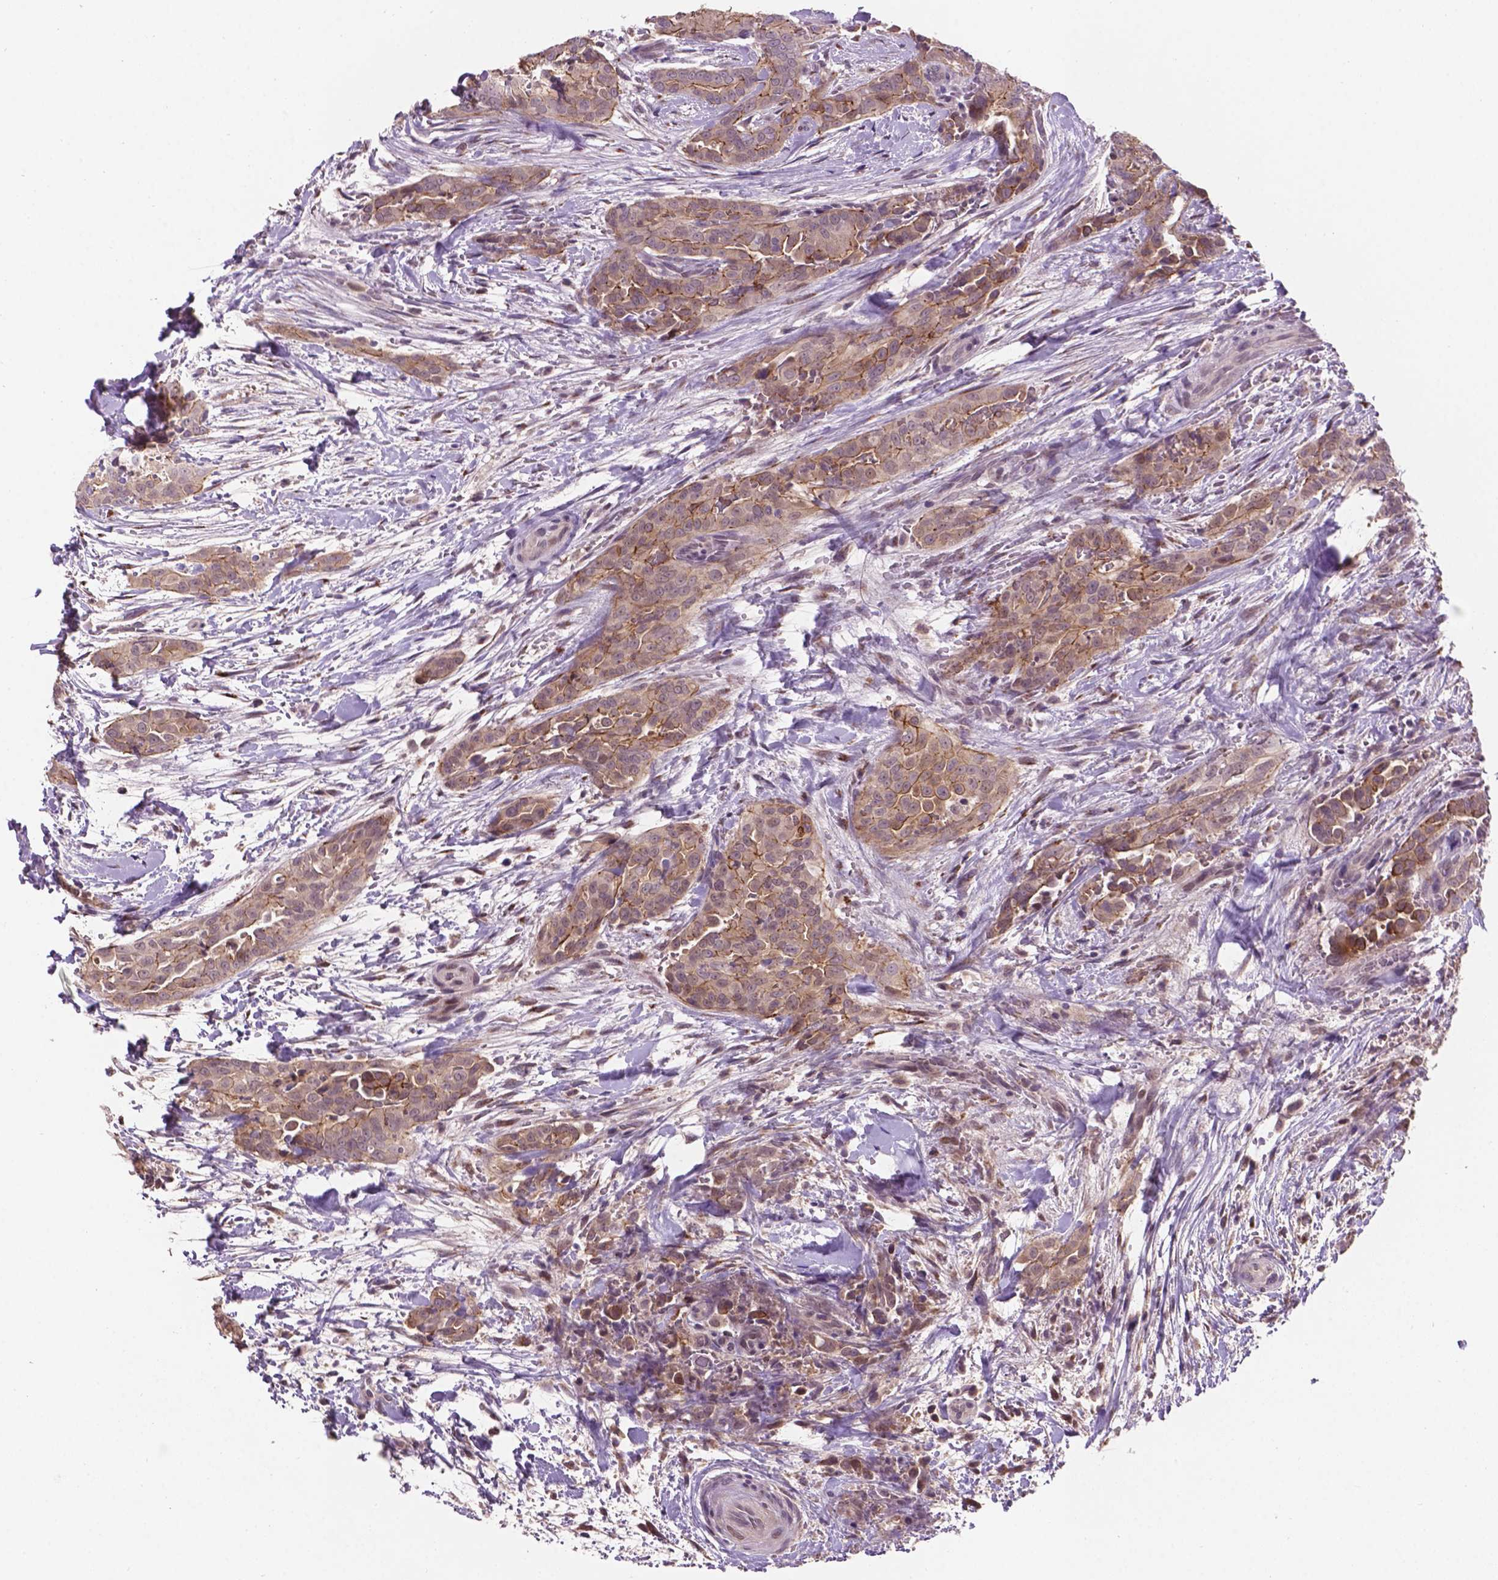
{"staining": {"intensity": "moderate", "quantity": "25%-75%", "location": "cytoplasmic/membranous"}, "tissue": "thyroid cancer", "cell_type": "Tumor cells", "image_type": "cancer", "snomed": [{"axis": "morphology", "description": "Papillary adenocarcinoma, NOS"}, {"axis": "topography", "description": "Thyroid gland"}], "caption": "The micrograph reveals staining of thyroid cancer, revealing moderate cytoplasmic/membranous protein positivity (brown color) within tumor cells. The staining was performed using DAB, with brown indicating positive protein expression. Nuclei are stained blue with hematoxylin.", "gene": "GXYLT2", "patient": {"sex": "male", "age": 61}}